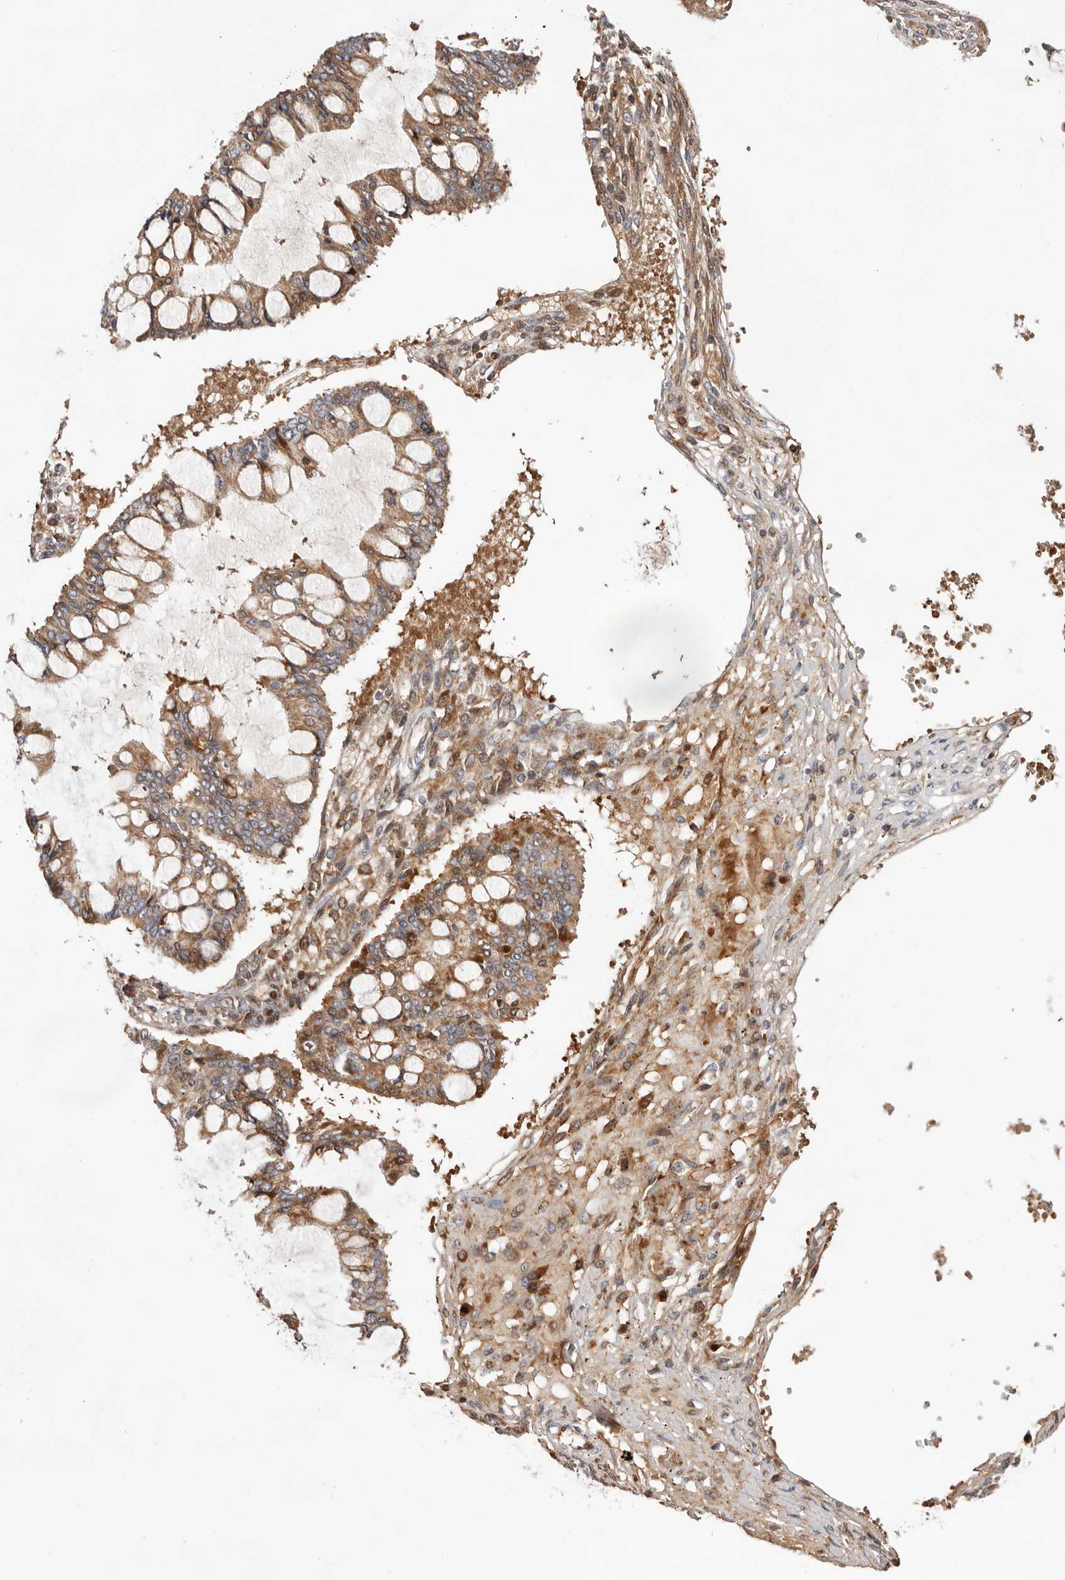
{"staining": {"intensity": "moderate", "quantity": ">75%", "location": "cytoplasmic/membranous"}, "tissue": "ovarian cancer", "cell_type": "Tumor cells", "image_type": "cancer", "snomed": [{"axis": "morphology", "description": "Cystadenocarcinoma, mucinous, NOS"}, {"axis": "topography", "description": "Ovary"}], "caption": "A micrograph of ovarian cancer stained for a protein shows moderate cytoplasmic/membranous brown staining in tumor cells.", "gene": "RNF213", "patient": {"sex": "female", "age": 73}}